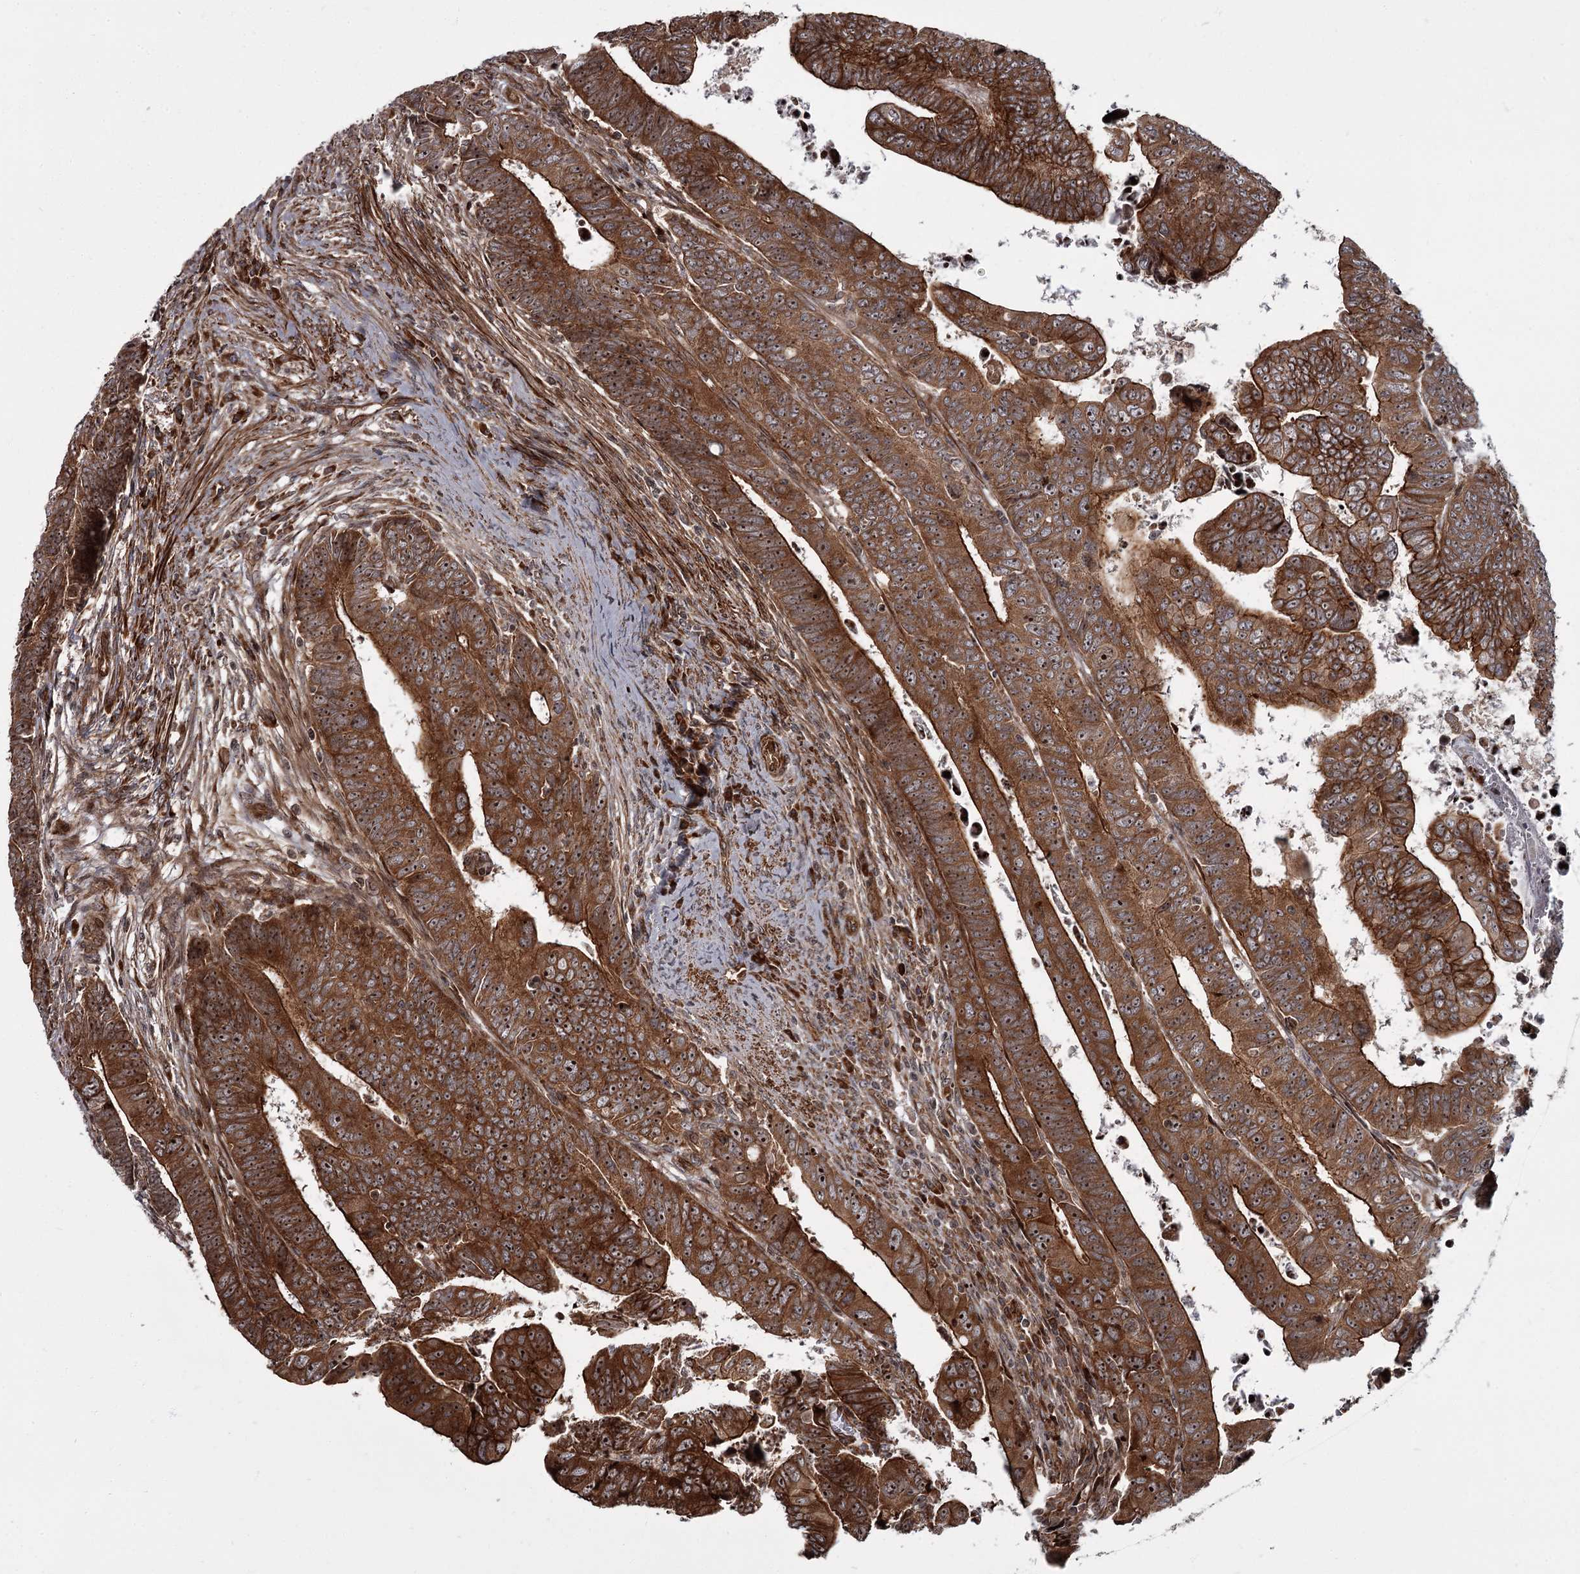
{"staining": {"intensity": "strong", "quantity": ">75%", "location": "cytoplasmic/membranous,nuclear"}, "tissue": "colorectal cancer", "cell_type": "Tumor cells", "image_type": "cancer", "snomed": [{"axis": "morphology", "description": "Normal tissue, NOS"}, {"axis": "morphology", "description": "Adenocarcinoma, NOS"}, {"axis": "topography", "description": "Rectum"}], "caption": "Strong cytoplasmic/membranous and nuclear staining is present in about >75% of tumor cells in colorectal cancer. The staining was performed using DAB (3,3'-diaminobenzidine), with brown indicating positive protein expression. Nuclei are stained blue with hematoxylin.", "gene": "THAP9", "patient": {"sex": "female", "age": 65}}